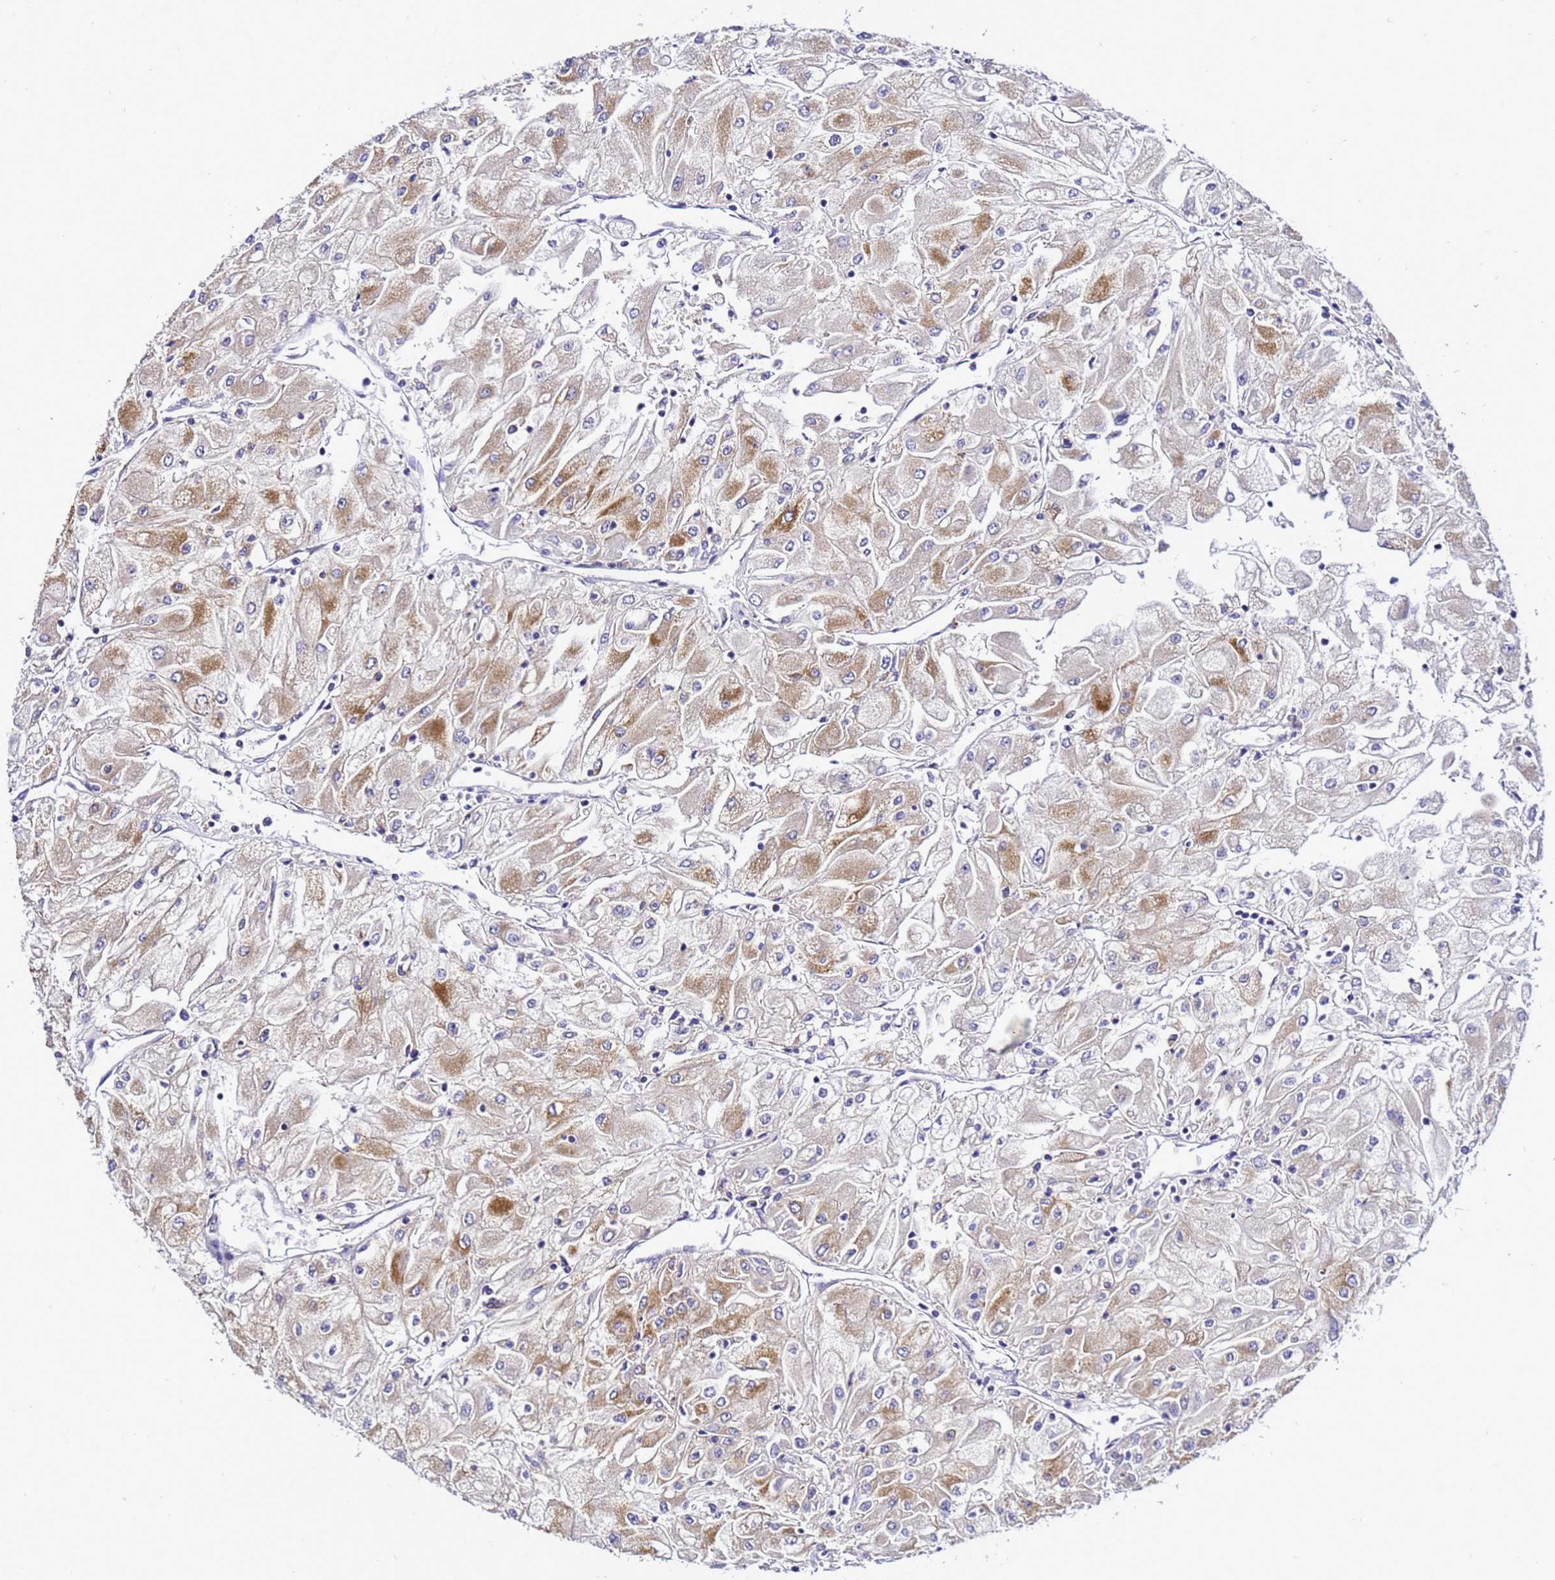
{"staining": {"intensity": "moderate", "quantity": "25%-75%", "location": "cytoplasmic/membranous"}, "tissue": "renal cancer", "cell_type": "Tumor cells", "image_type": "cancer", "snomed": [{"axis": "morphology", "description": "Adenocarcinoma, NOS"}, {"axis": "topography", "description": "Kidney"}], "caption": "Renal adenocarcinoma was stained to show a protein in brown. There is medium levels of moderate cytoplasmic/membranous staining in approximately 25%-75% of tumor cells.", "gene": "HIGD2A", "patient": {"sex": "male", "age": 80}}